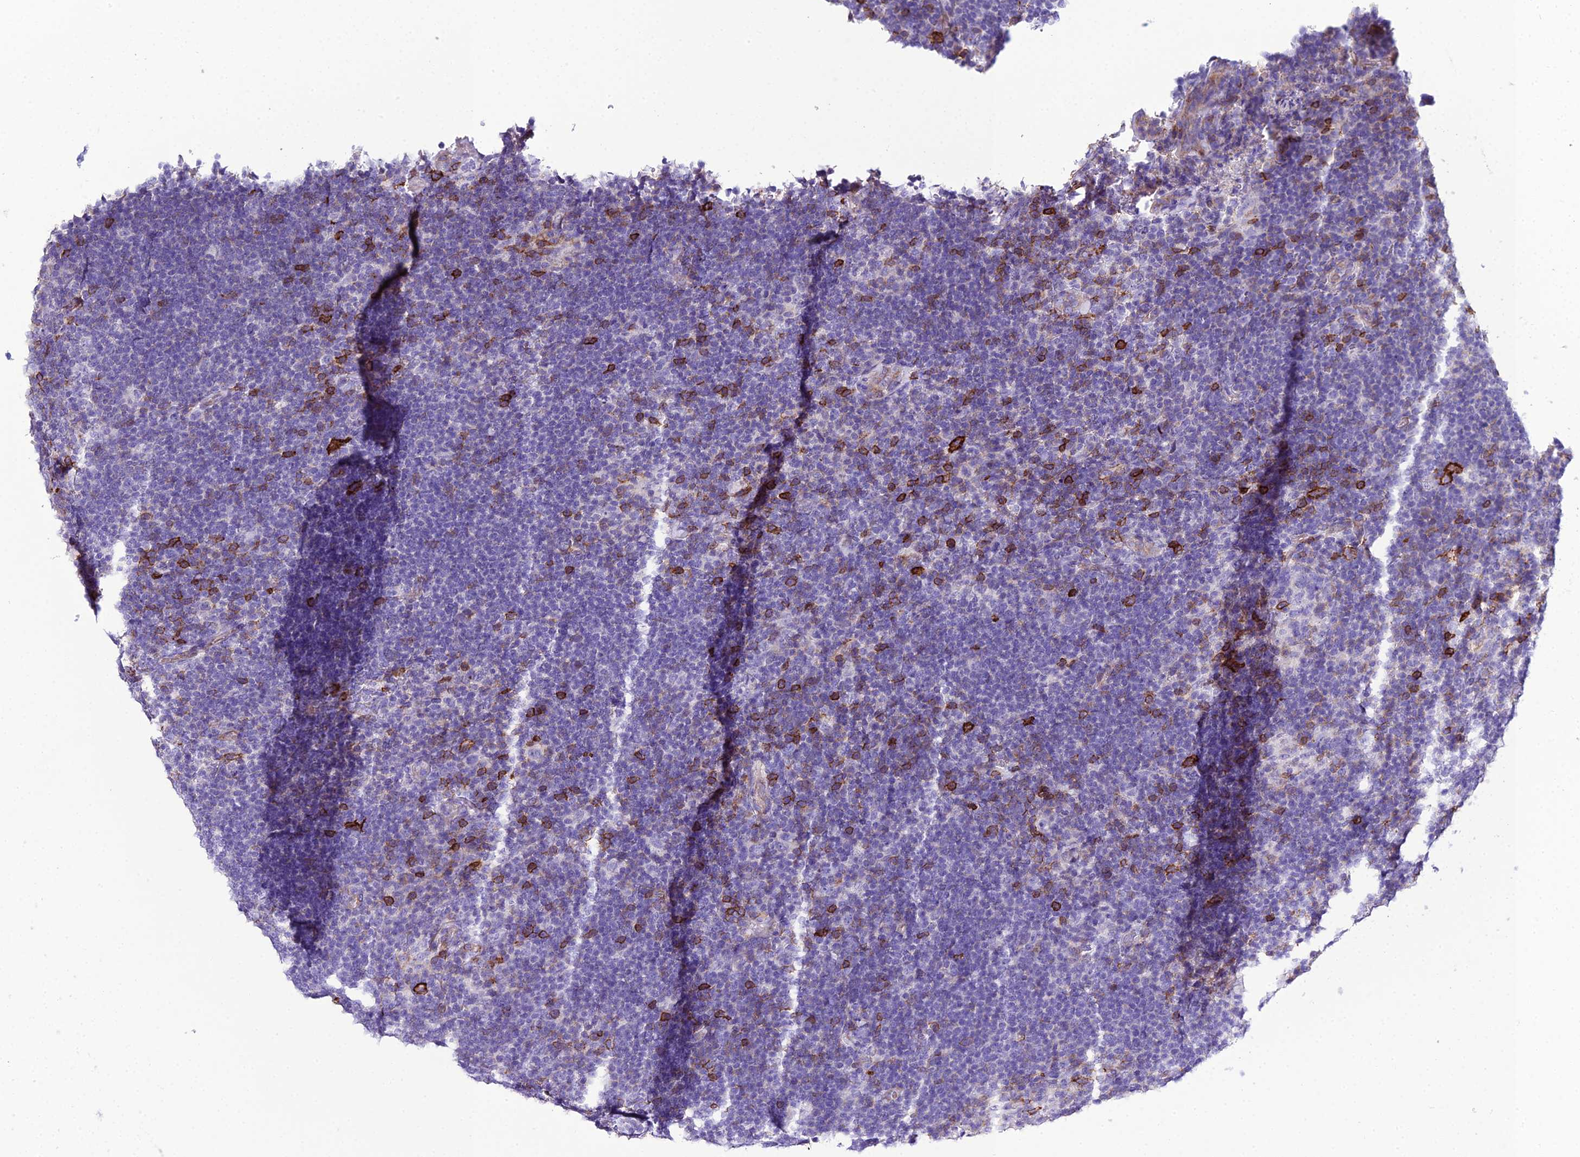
{"staining": {"intensity": "negative", "quantity": "none", "location": "none"}, "tissue": "lymphoma", "cell_type": "Tumor cells", "image_type": "cancer", "snomed": [{"axis": "morphology", "description": "Hodgkin's disease, NOS"}, {"axis": "topography", "description": "Lymph node"}], "caption": "Hodgkin's disease stained for a protein using immunohistochemistry reveals no expression tumor cells.", "gene": "OR1Q1", "patient": {"sex": "female", "age": 57}}